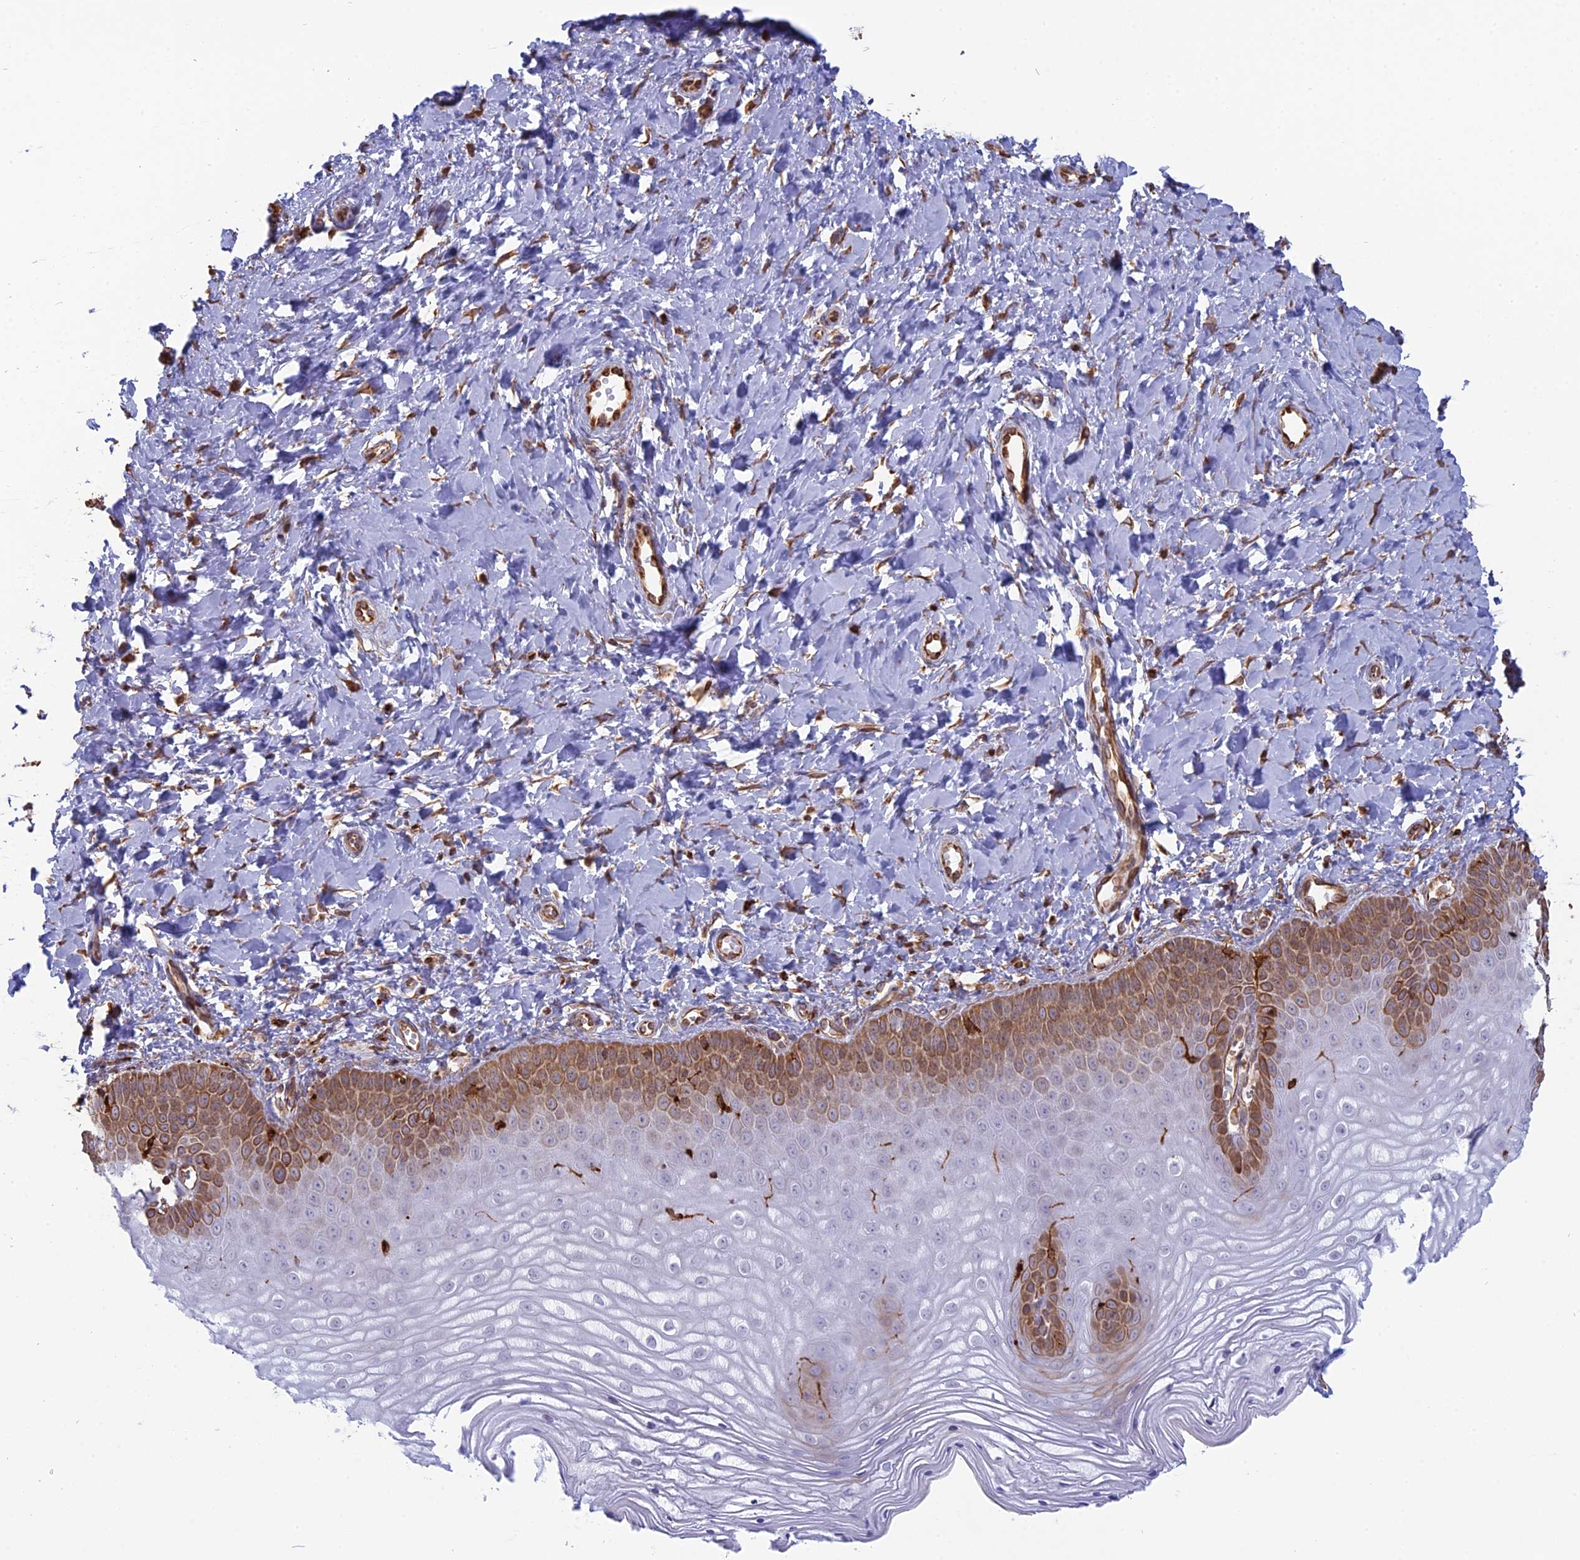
{"staining": {"intensity": "moderate", "quantity": "<25%", "location": "cytoplasmic/membranous"}, "tissue": "vagina", "cell_type": "Squamous epithelial cells", "image_type": "normal", "snomed": [{"axis": "morphology", "description": "Normal tissue, NOS"}, {"axis": "topography", "description": "Vagina"}, {"axis": "topography", "description": "Cervix"}], "caption": "This is an image of immunohistochemistry staining of unremarkable vagina, which shows moderate staining in the cytoplasmic/membranous of squamous epithelial cells.", "gene": "APOBR", "patient": {"sex": "female", "age": 40}}